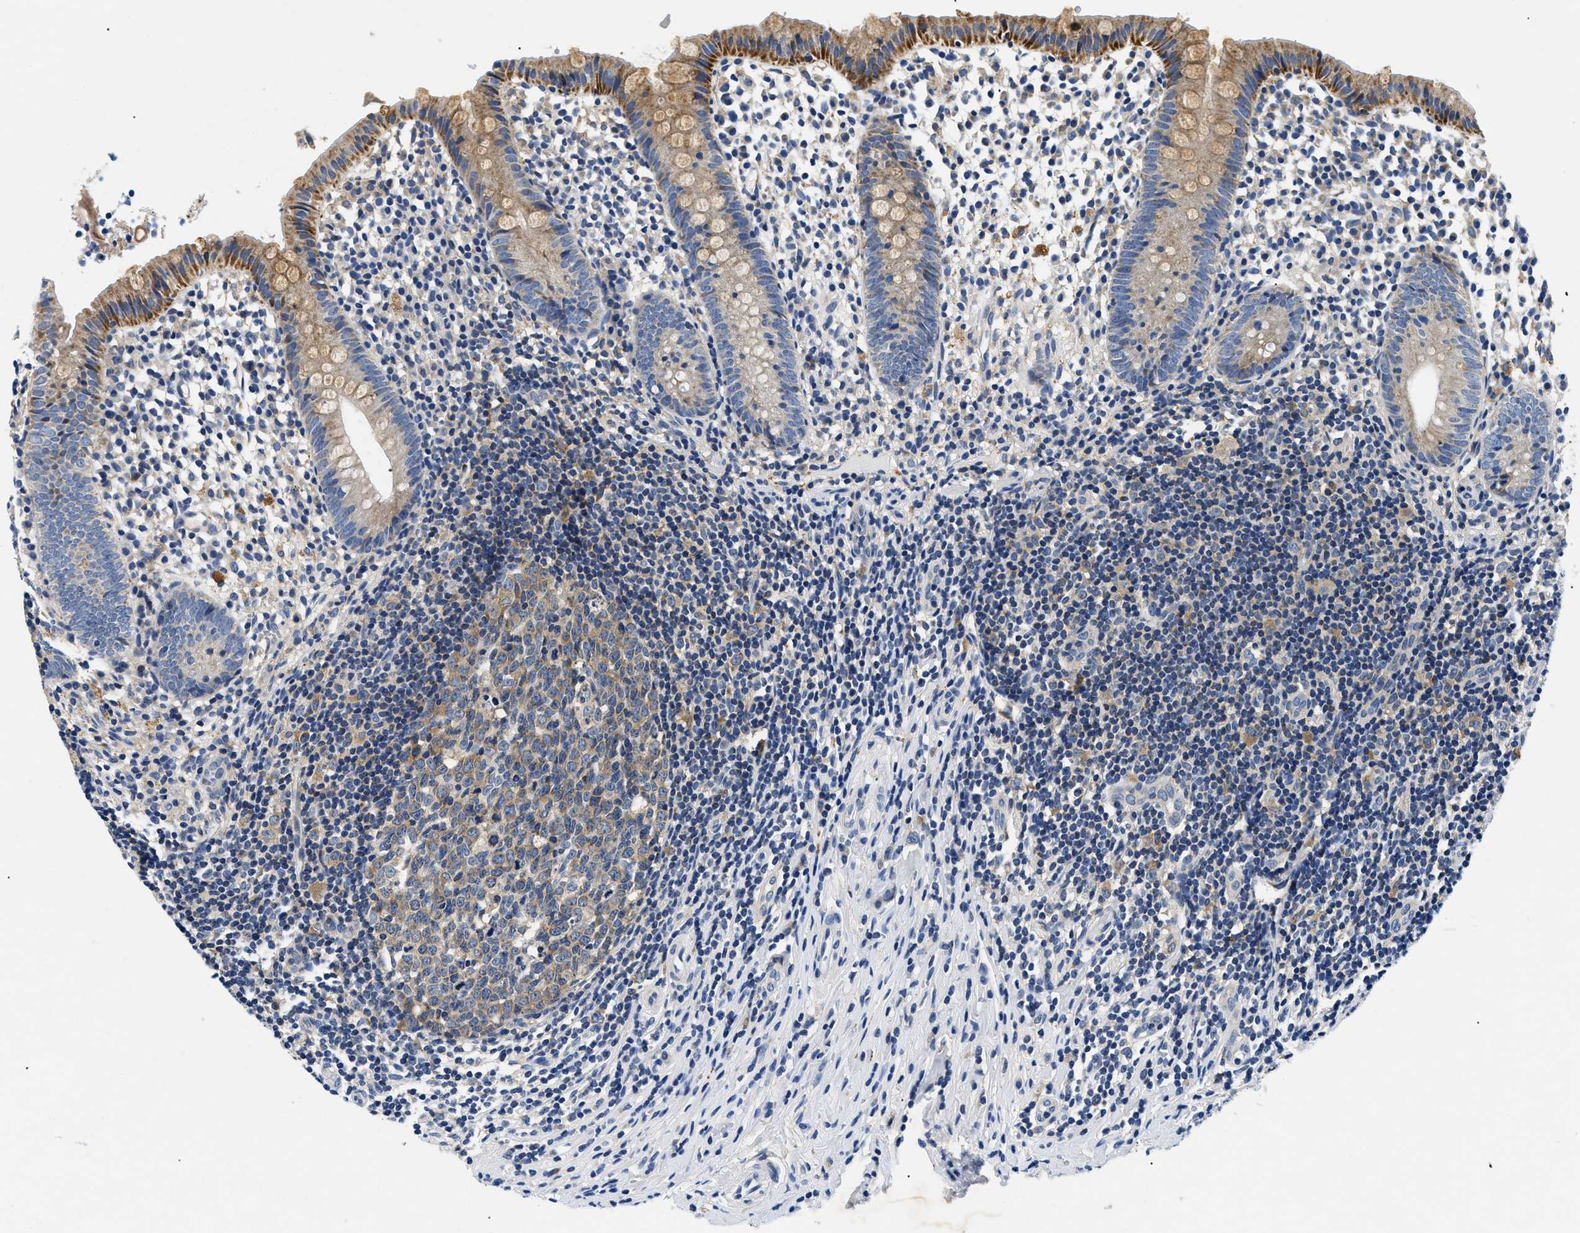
{"staining": {"intensity": "moderate", "quantity": "25%-75%", "location": "cytoplasmic/membranous"}, "tissue": "appendix", "cell_type": "Glandular cells", "image_type": "normal", "snomed": [{"axis": "morphology", "description": "Normal tissue, NOS"}, {"axis": "topography", "description": "Appendix"}], "caption": "The image demonstrates a brown stain indicating the presence of a protein in the cytoplasmic/membranous of glandular cells in appendix.", "gene": "MEA1", "patient": {"sex": "female", "age": 20}}